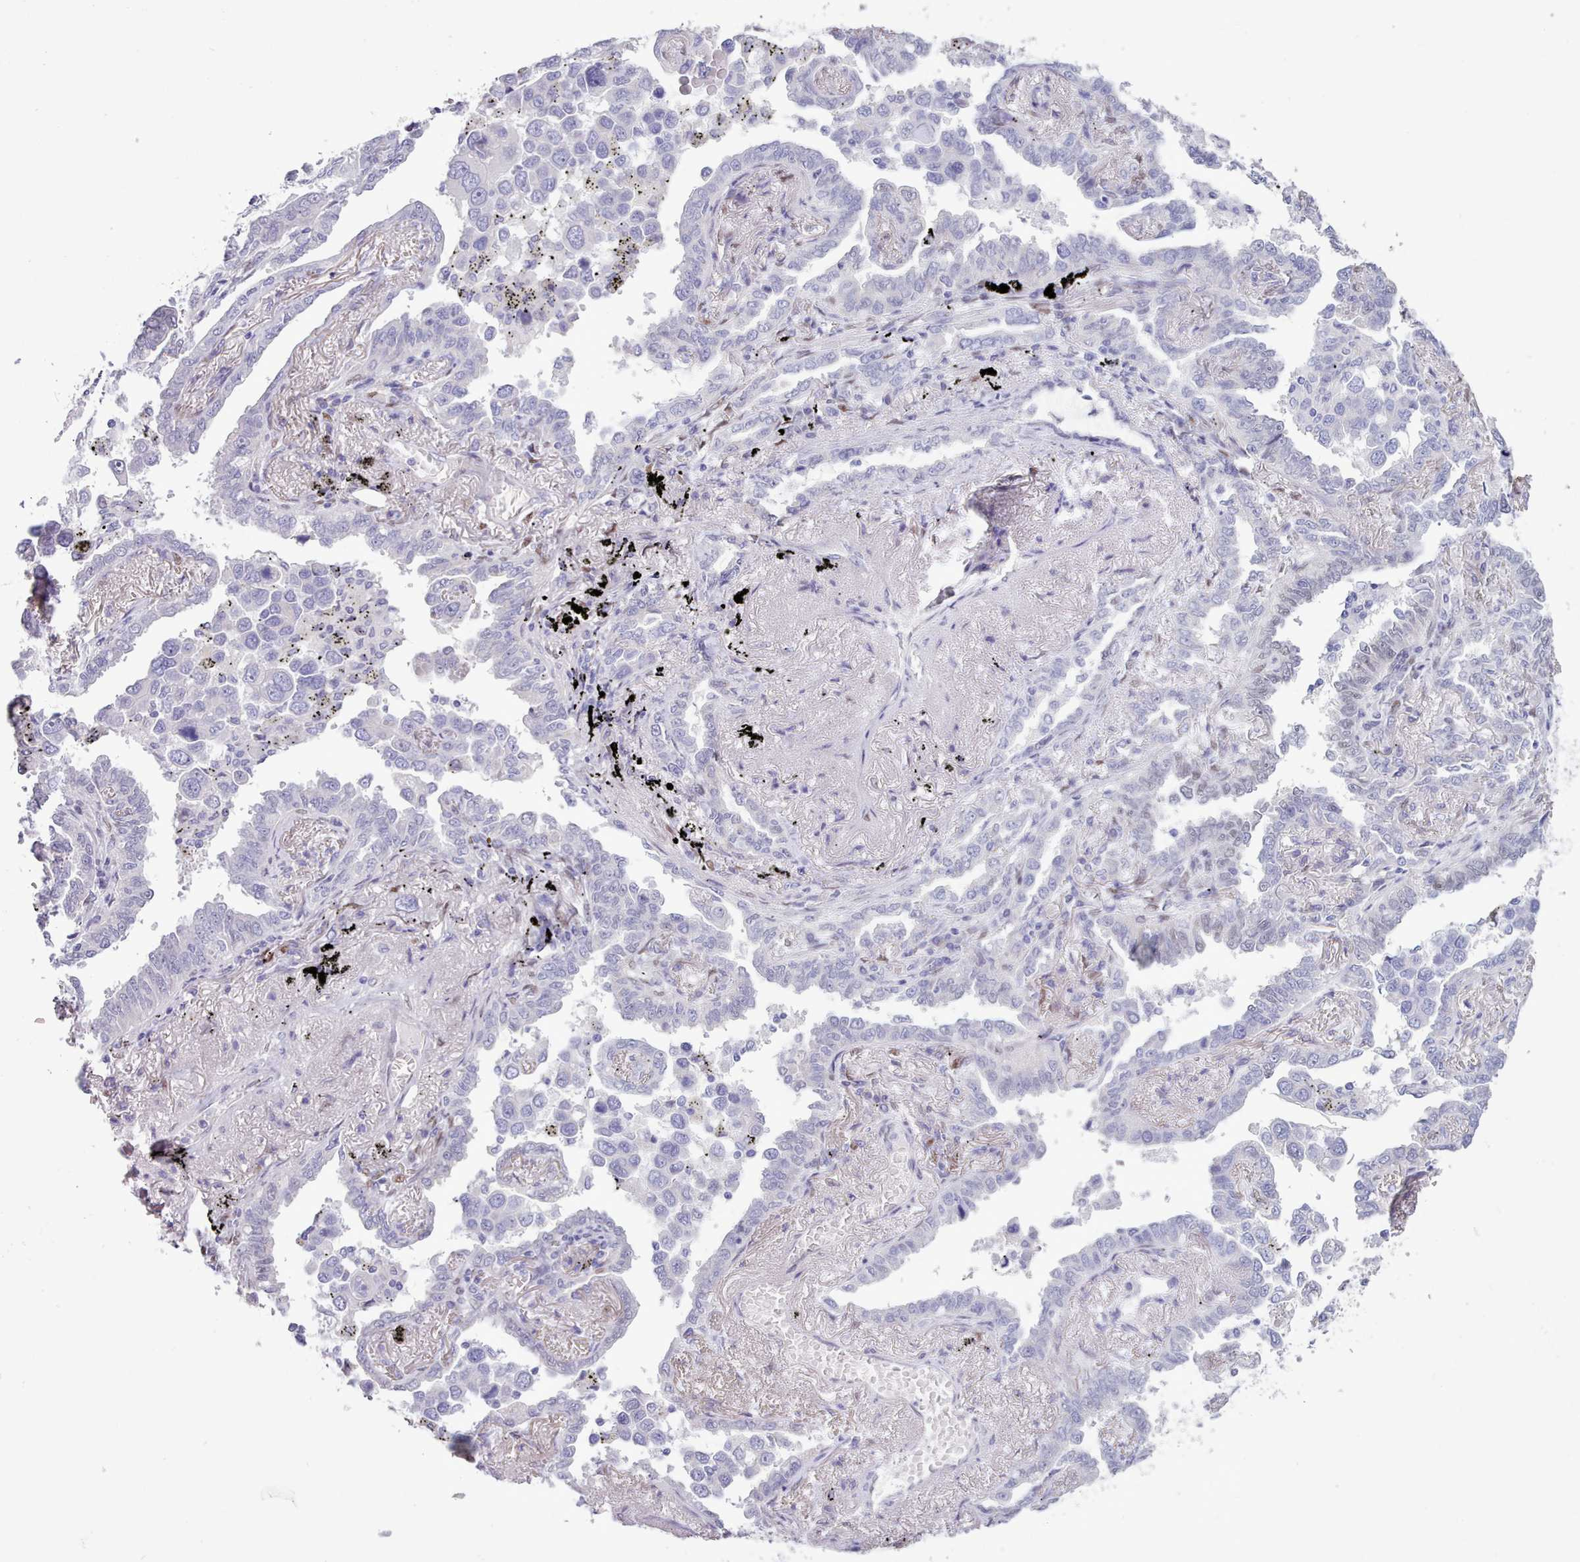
{"staining": {"intensity": "negative", "quantity": "none", "location": "none"}, "tissue": "lung cancer", "cell_type": "Tumor cells", "image_type": "cancer", "snomed": [{"axis": "morphology", "description": "Adenocarcinoma, NOS"}, {"axis": "topography", "description": "Lung"}], "caption": "Immunohistochemistry (IHC) micrograph of human lung cancer stained for a protein (brown), which displays no staining in tumor cells.", "gene": "TMEM253", "patient": {"sex": "male", "age": 67}}